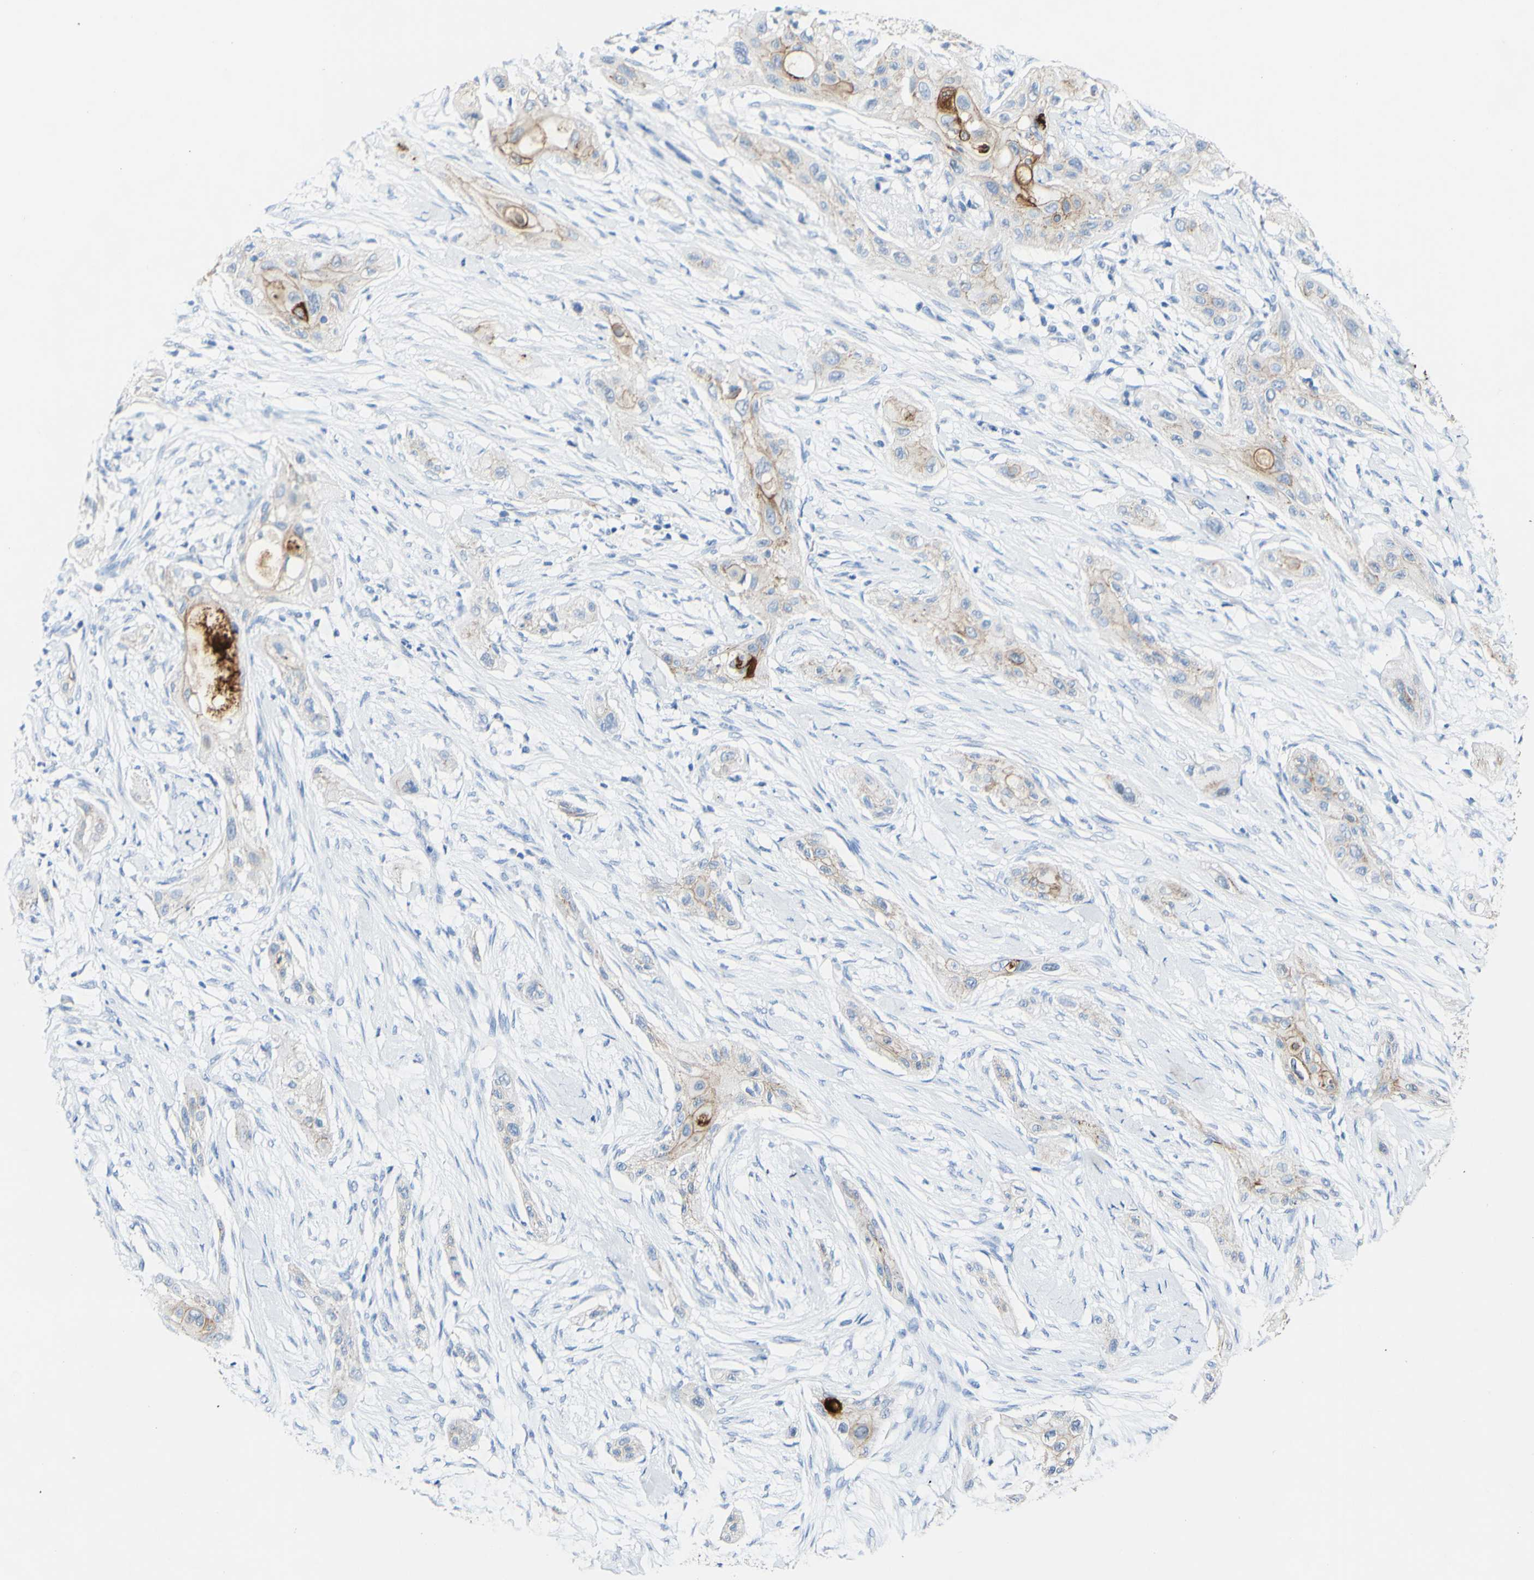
{"staining": {"intensity": "moderate", "quantity": "25%-75%", "location": "cytoplasmic/membranous"}, "tissue": "lung cancer", "cell_type": "Tumor cells", "image_type": "cancer", "snomed": [{"axis": "morphology", "description": "Squamous cell carcinoma, NOS"}, {"axis": "topography", "description": "Lung"}], "caption": "Immunohistochemical staining of lung squamous cell carcinoma displays medium levels of moderate cytoplasmic/membranous protein positivity in about 25%-75% of tumor cells.", "gene": "DSC2", "patient": {"sex": "female", "age": 47}}